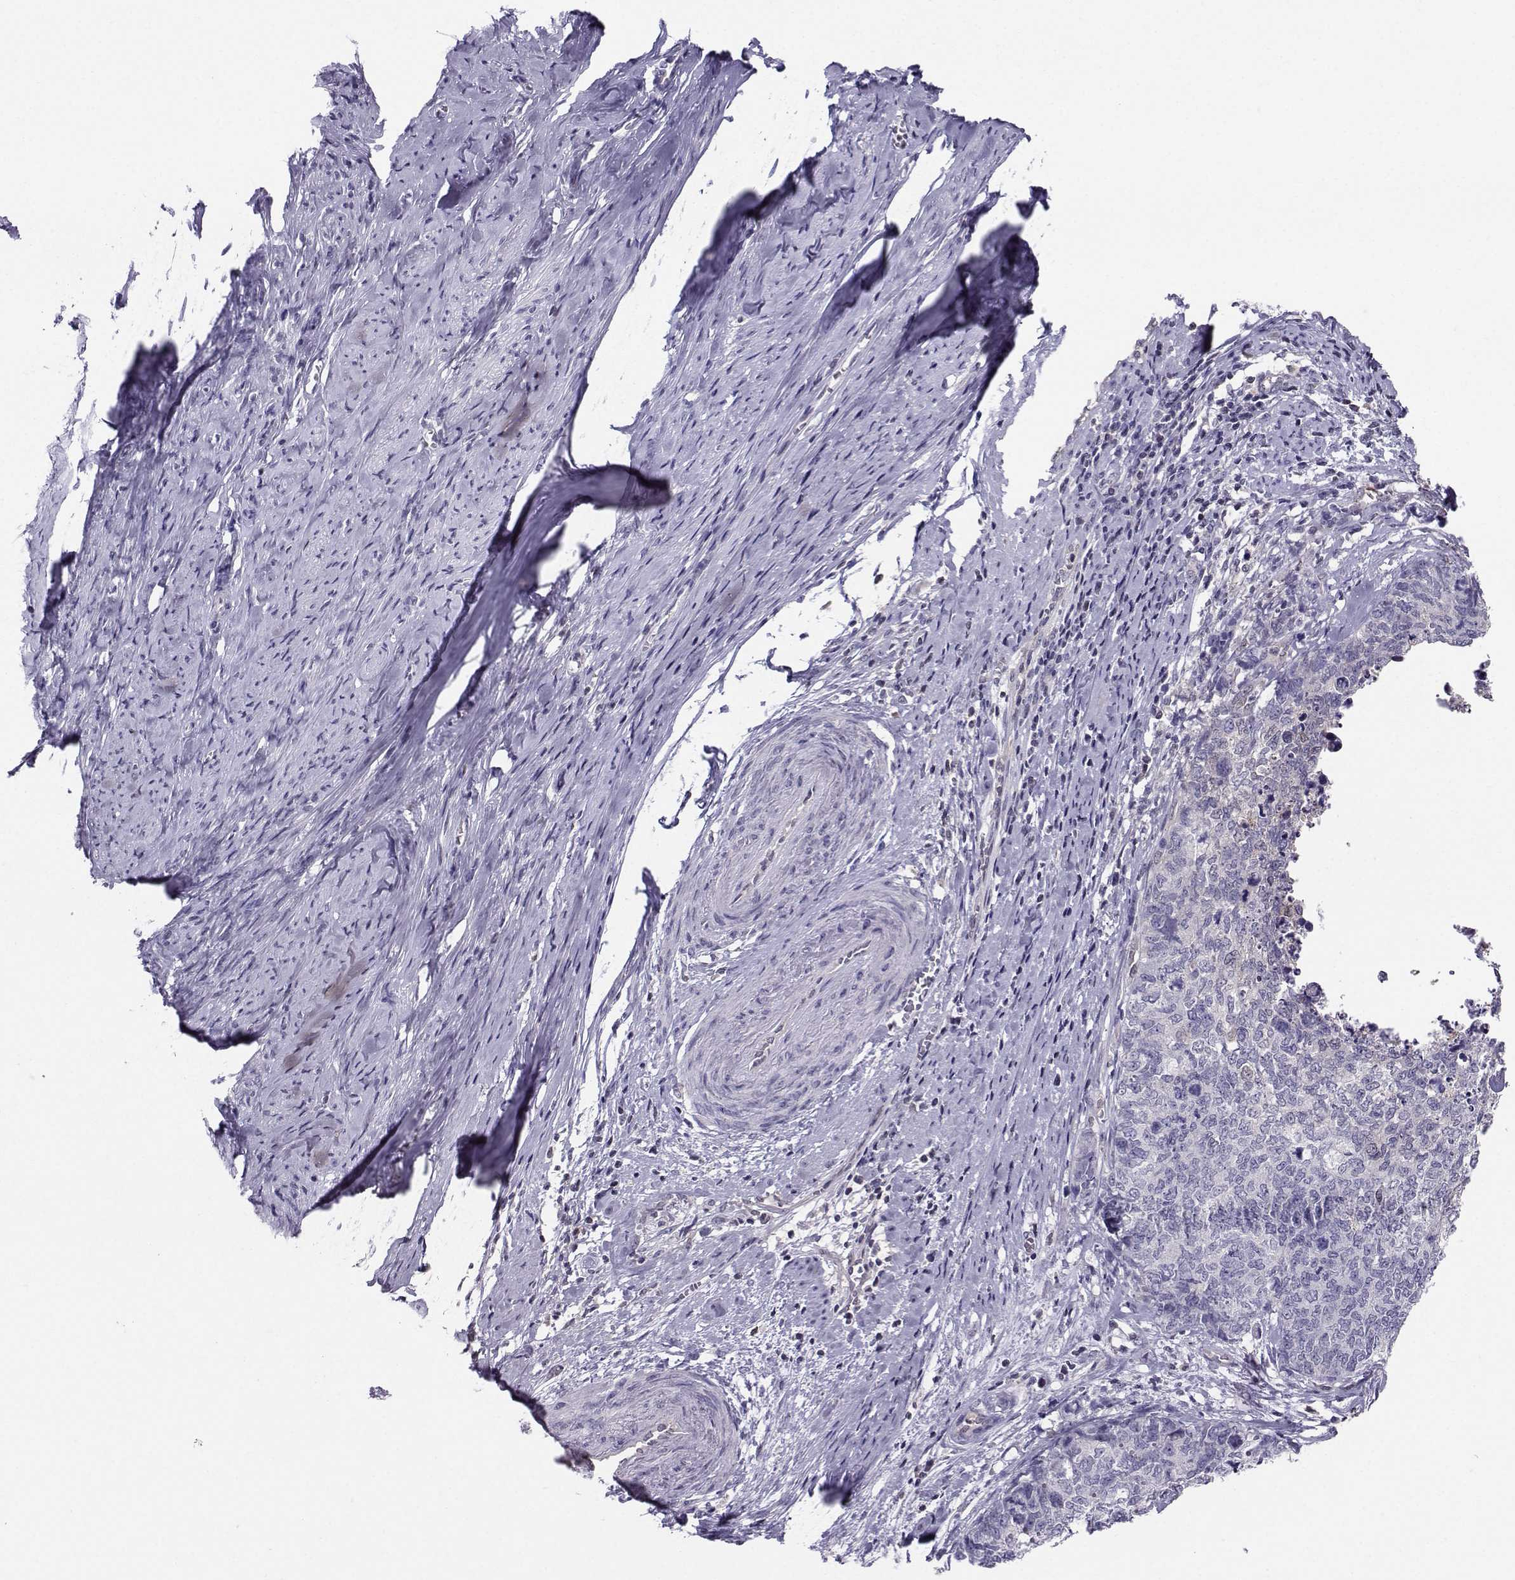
{"staining": {"intensity": "negative", "quantity": "none", "location": "none"}, "tissue": "cervical cancer", "cell_type": "Tumor cells", "image_type": "cancer", "snomed": [{"axis": "morphology", "description": "Squamous cell carcinoma, NOS"}, {"axis": "topography", "description": "Cervix"}], "caption": "DAB immunohistochemical staining of squamous cell carcinoma (cervical) reveals no significant positivity in tumor cells.", "gene": "PGK1", "patient": {"sex": "female", "age": 63}}